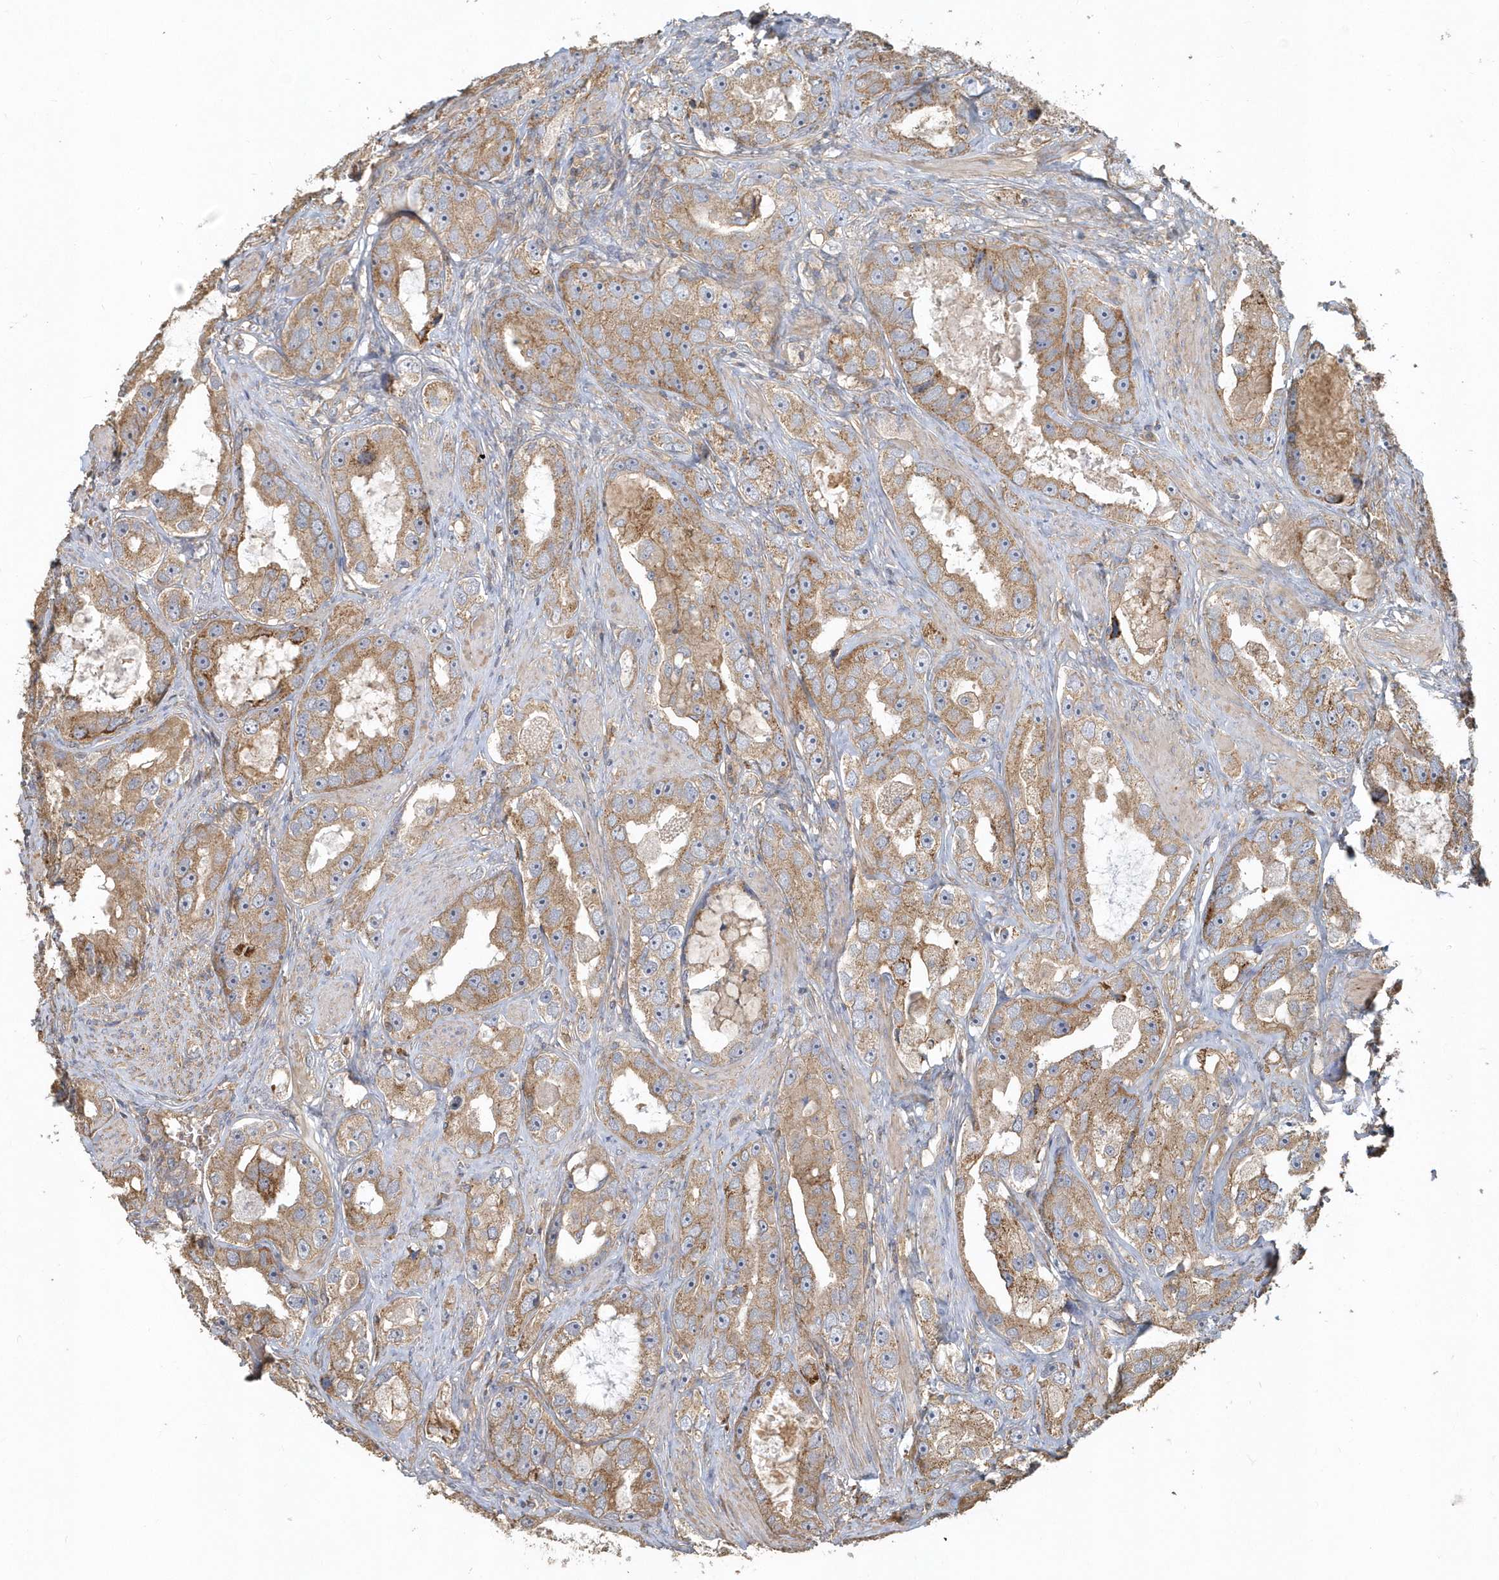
{"staining": {"intensity": "moderate", "quantity": ">75%", "location": "cytoplasmic/membranous"}, "tissue": "prostate cancer", "cell_type": "Tumor cells", "image_type": "cancer", "snomed": [{"axis": "morphology", "description": "Adenocarcinoma, High grade"}, {"axis": "topography", "description": "Prostate"}], "caption": "This photomicrograph exhibits immunohistochemistry staining of adenocarcinoma (high-grade) (prostate), with medium moderate cytoplasmic/membranous positivity in about >75% of tumor cells.", "gene": "TRAIP", "patient": {"sex": "male", "age": 63}}